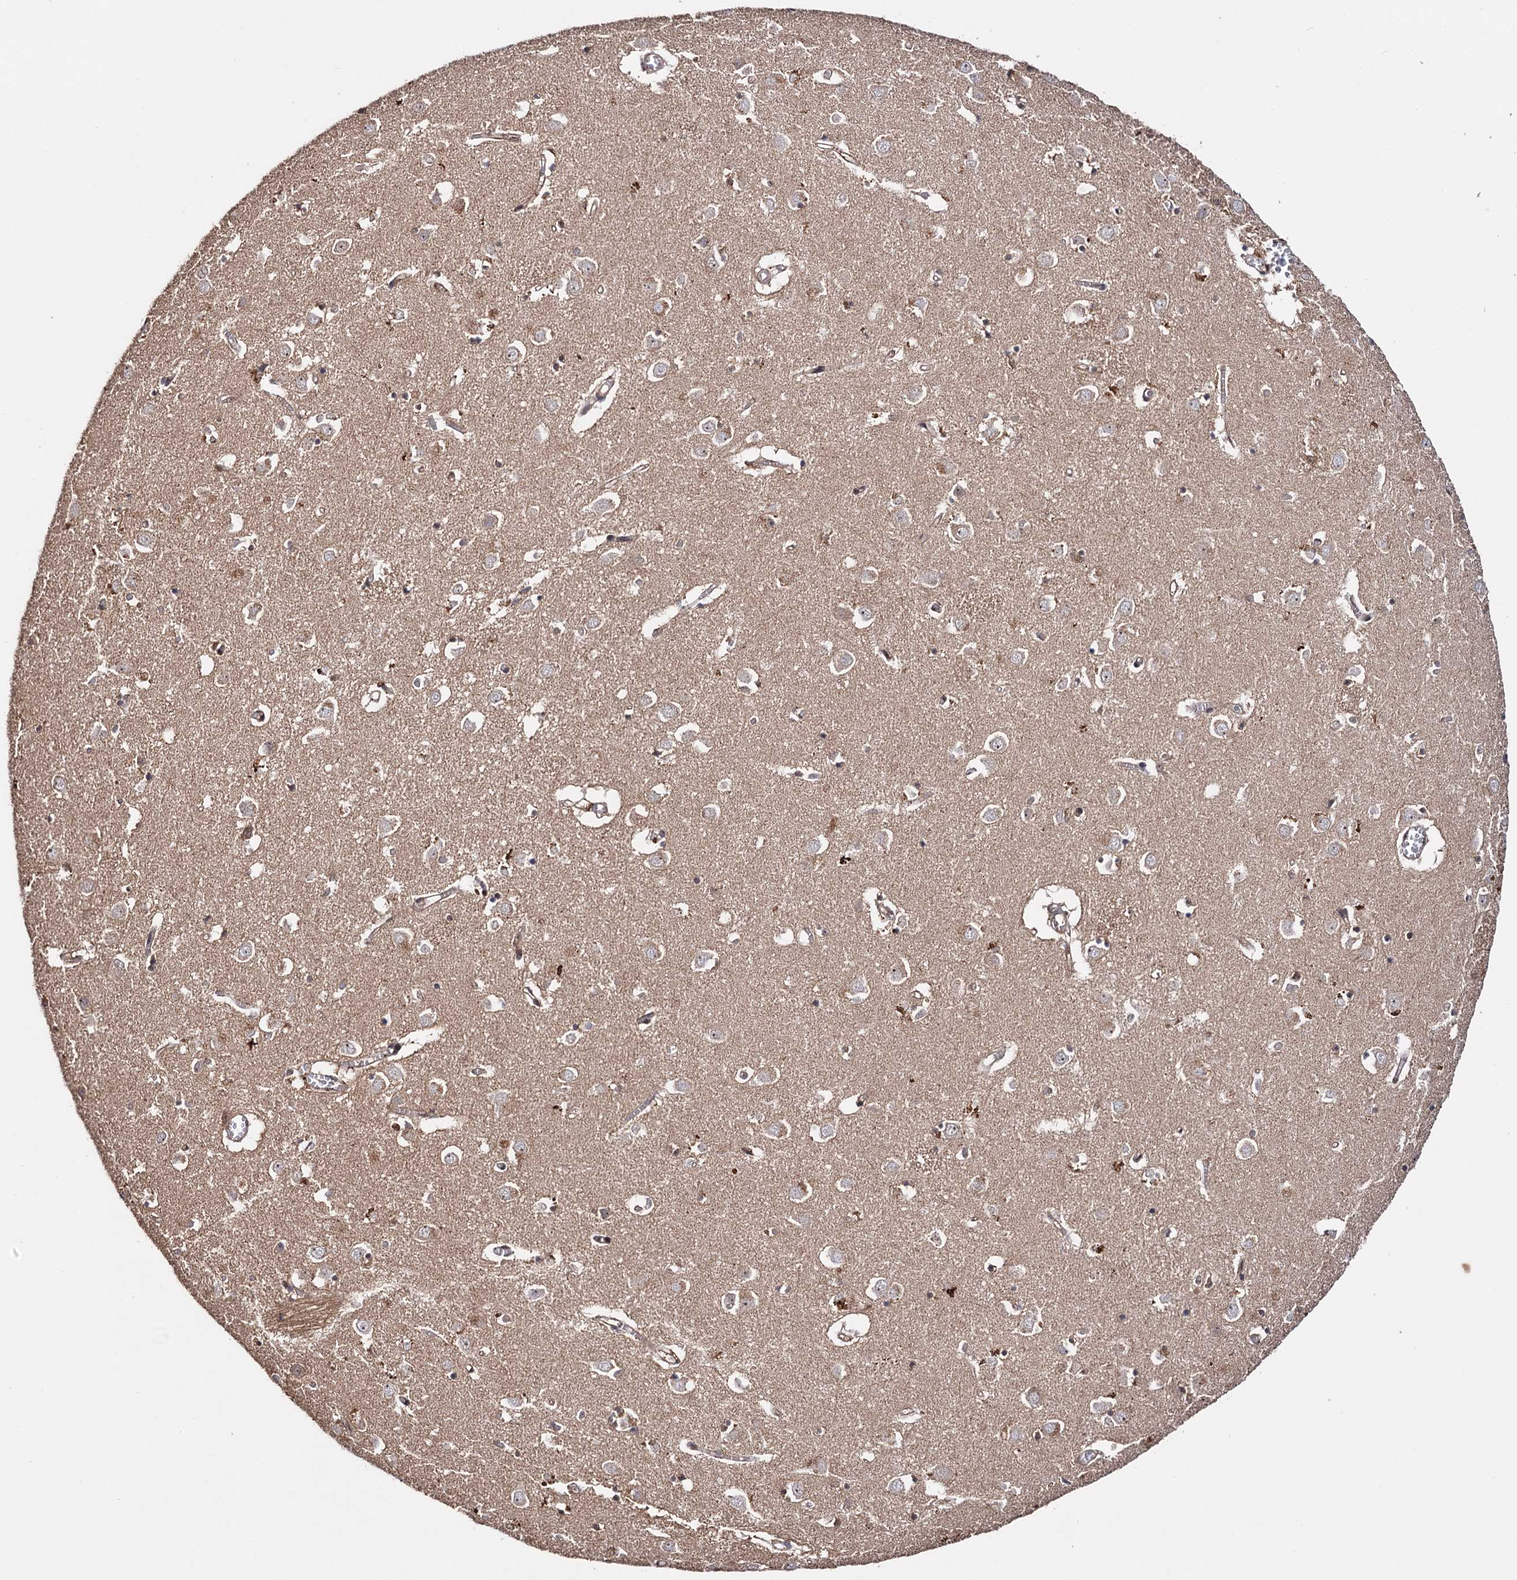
{"staining": {"intensity": "moderate", "quantity": "<25%", "location": "cytoplasmic/membranous,nuclear"}, "tissue": "caudate", "cell_type": "Glial cells", "image_type": "normal", "snomed": [{"axis": "morphology", "description": "Normal tissue, NOS"}, {"axis": "topography", "description": "Lateral ventricle wall"}], "caption": "The image displays a brown stain indicating the presence of a protein in the cytoplasmic/membranous,nuclear of glial cells in caudate. (brown staining indicates protein expression, while blue staining denotes nuclei).", "gene": "PIGB", "patient": {"sex": "male", "age": 70}}